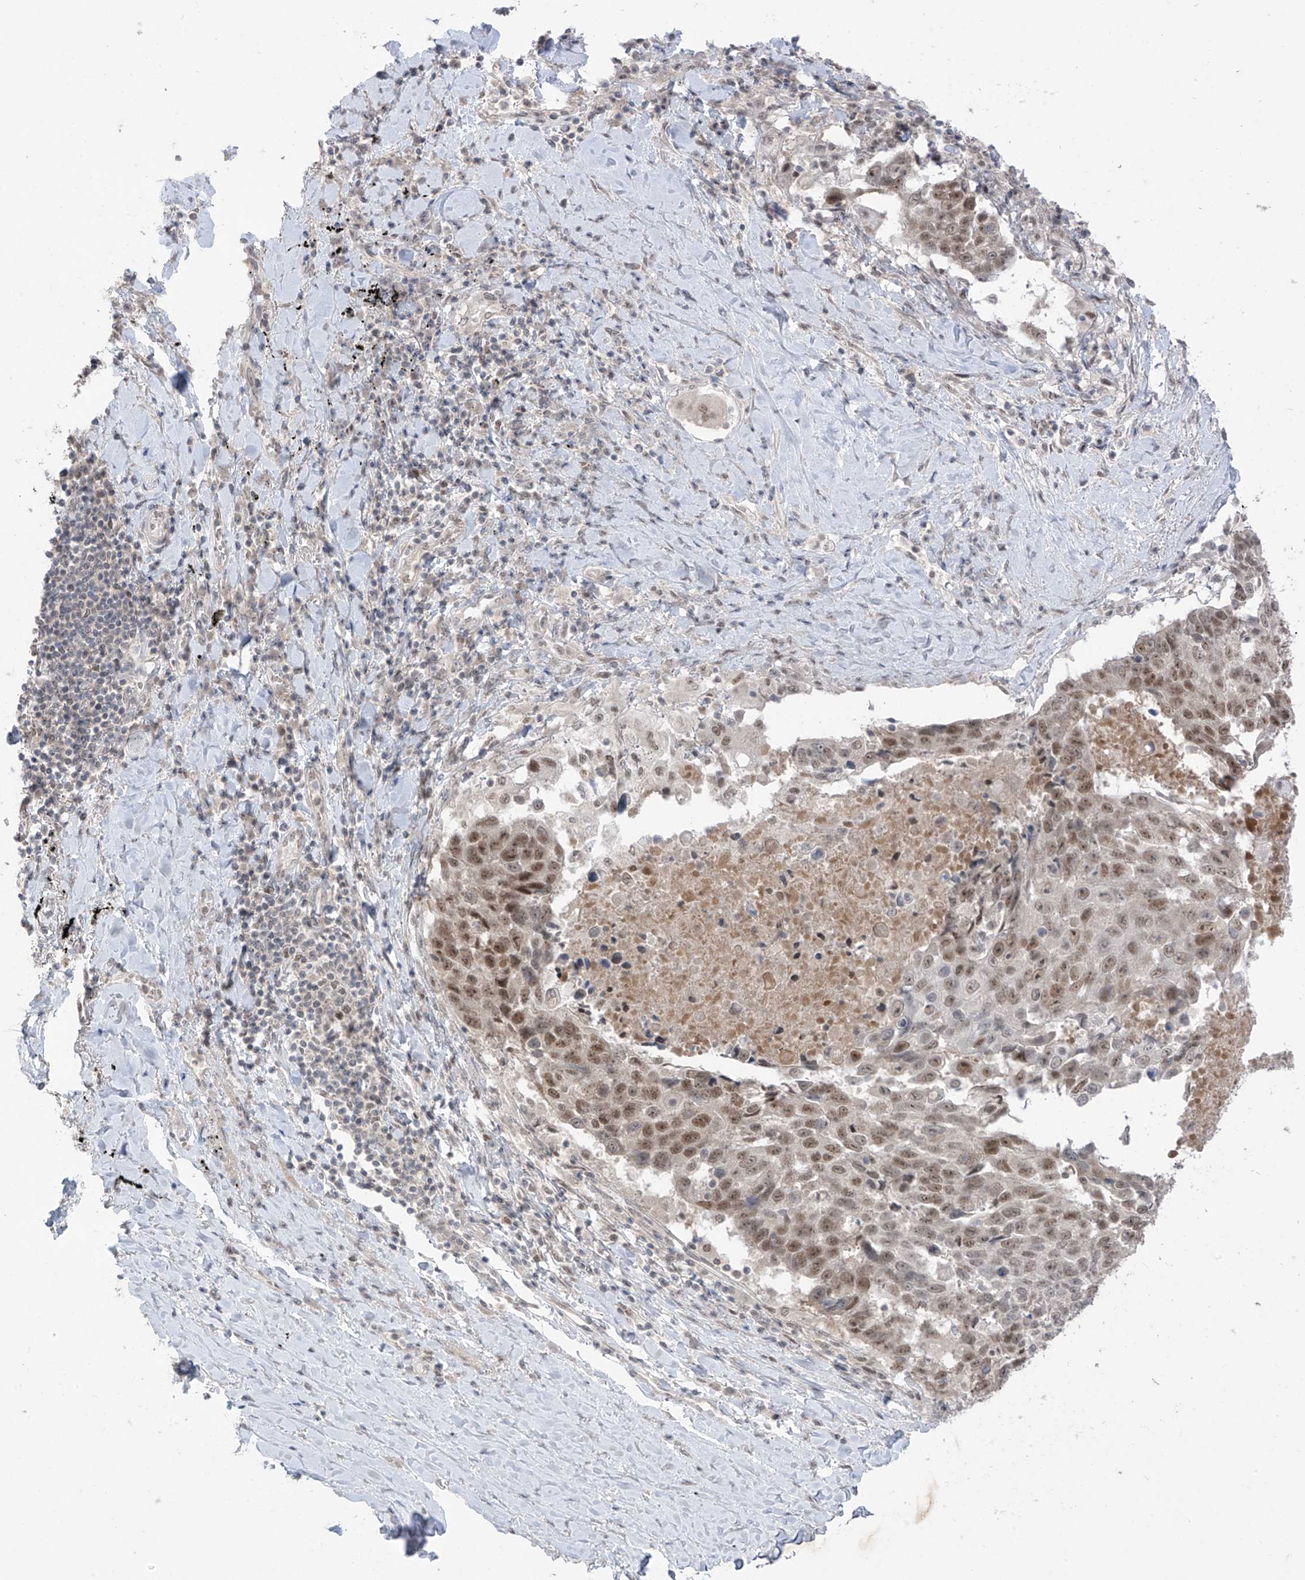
{"staining": {"intensity": "moderate", "quantity": ">75%", "location": "nuclear"}, "tissue": "lung cancer", "cell_type": "Tumor cells", "image_type": "cancer", "snomed": [{"axis": "morphology", "description": "Squamous cell carcinoma, NOS"}, {"axis": "topography", "description": "Lung"}], "caption": "Immunohistochemistry of human lung squamous cell carcinoma shows medium levels of moderate nuclear staining in approximately >75% of tumor cells. The staining is performed using DAB brown chromogen to label protein expression. The nuclei are counter-stained blue using hematoxylin.", "gene": "OGT", "patient": {"sex": "male", "age": 66}}